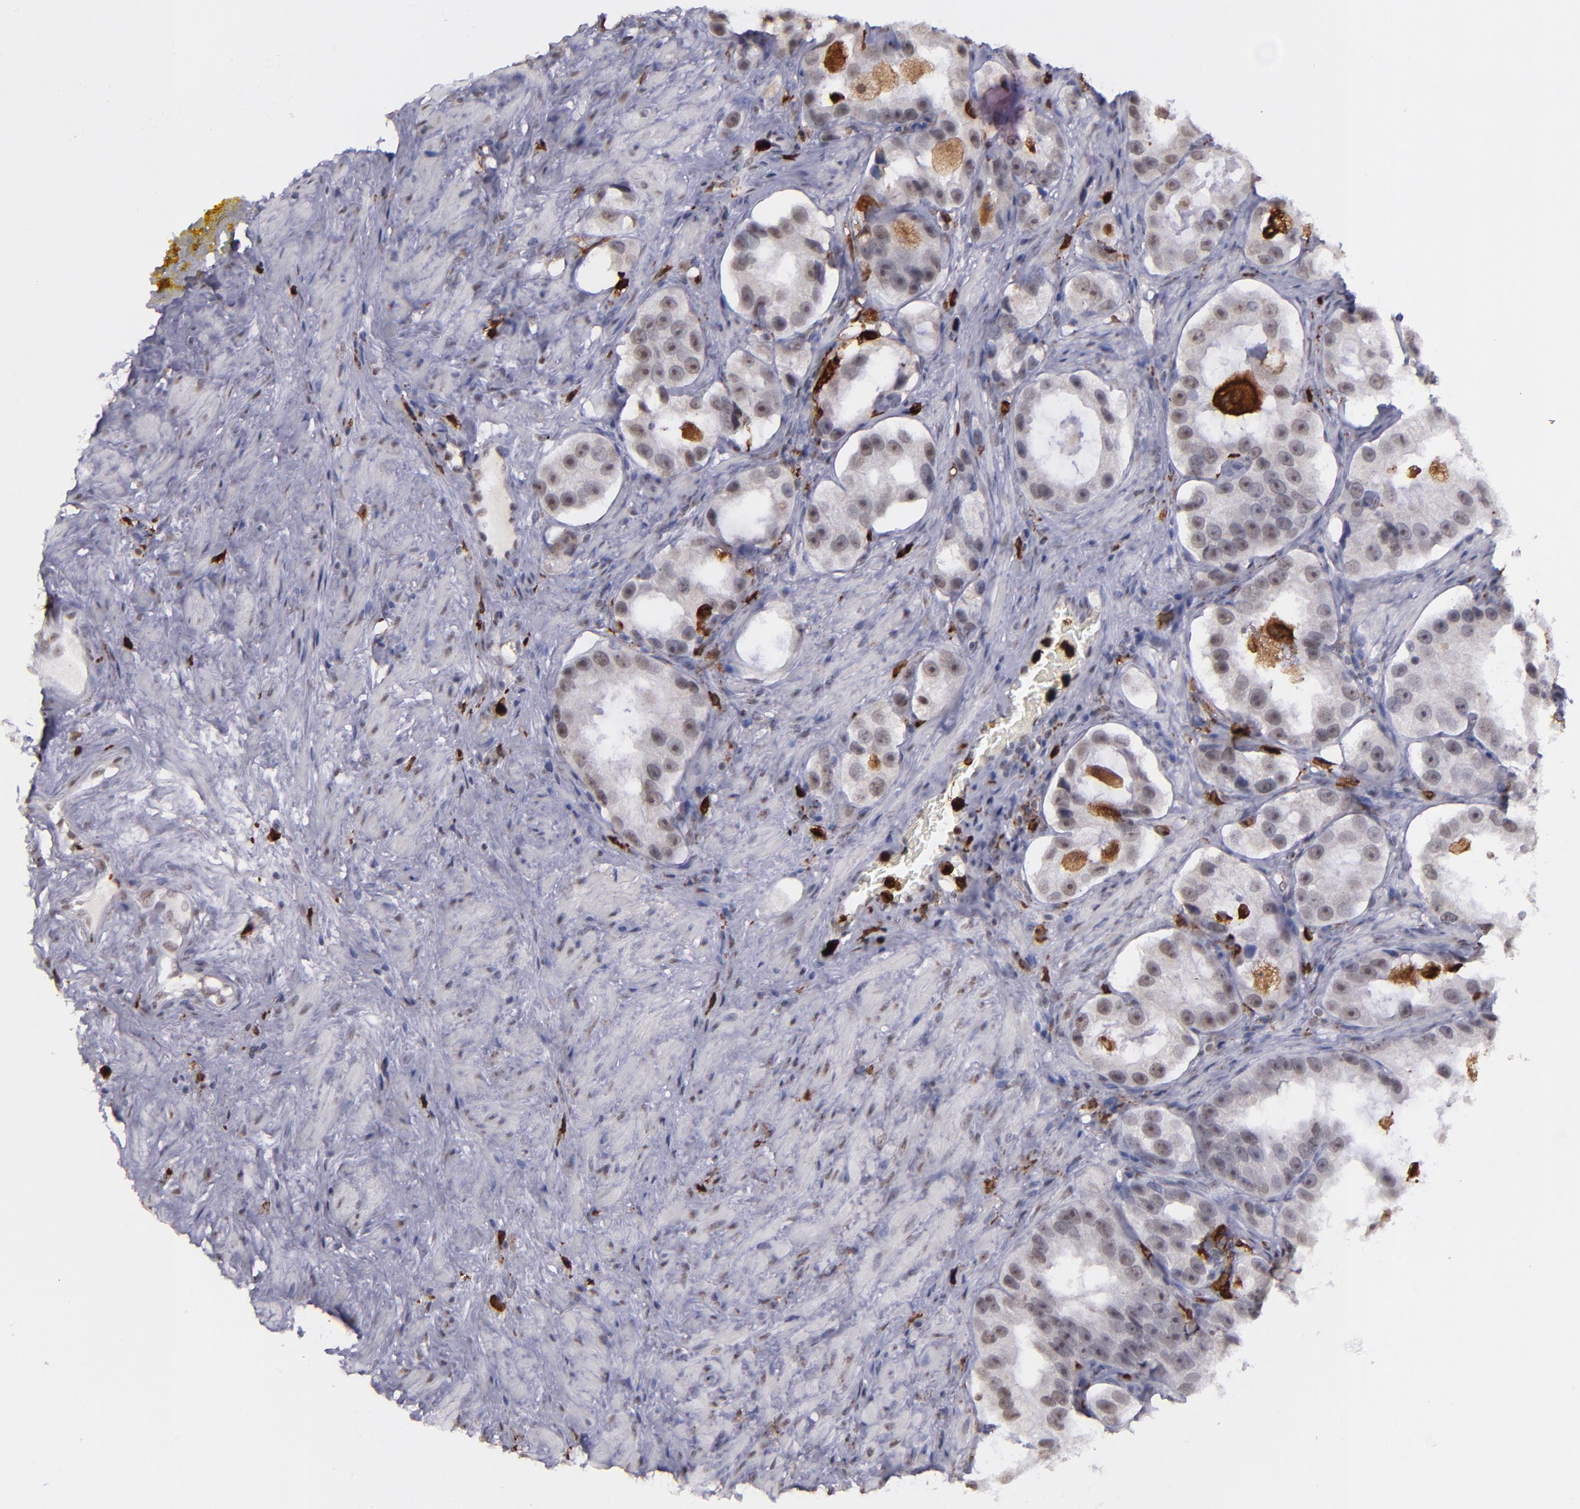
{"staining": {"intensity": "negative", "quantity": "none", "location": "none"}, "tissue": "prostate cancer", "cell_type": "Tumor cells", "image_type": "cancer", "snomed": [{"axis": "morphology", "description": "Adenocarcinoma, High grade"}, {"axis": "topography", "description": "Prostate"}], "caption": "This is an immunohistochemistry (IHC) micrograph of human prostate cancer (adenocarcinoma (high-grade)). There is no staining in tumor cells.", "gene": "NCF2", "patient": {"sex": "male", "age": 63}}